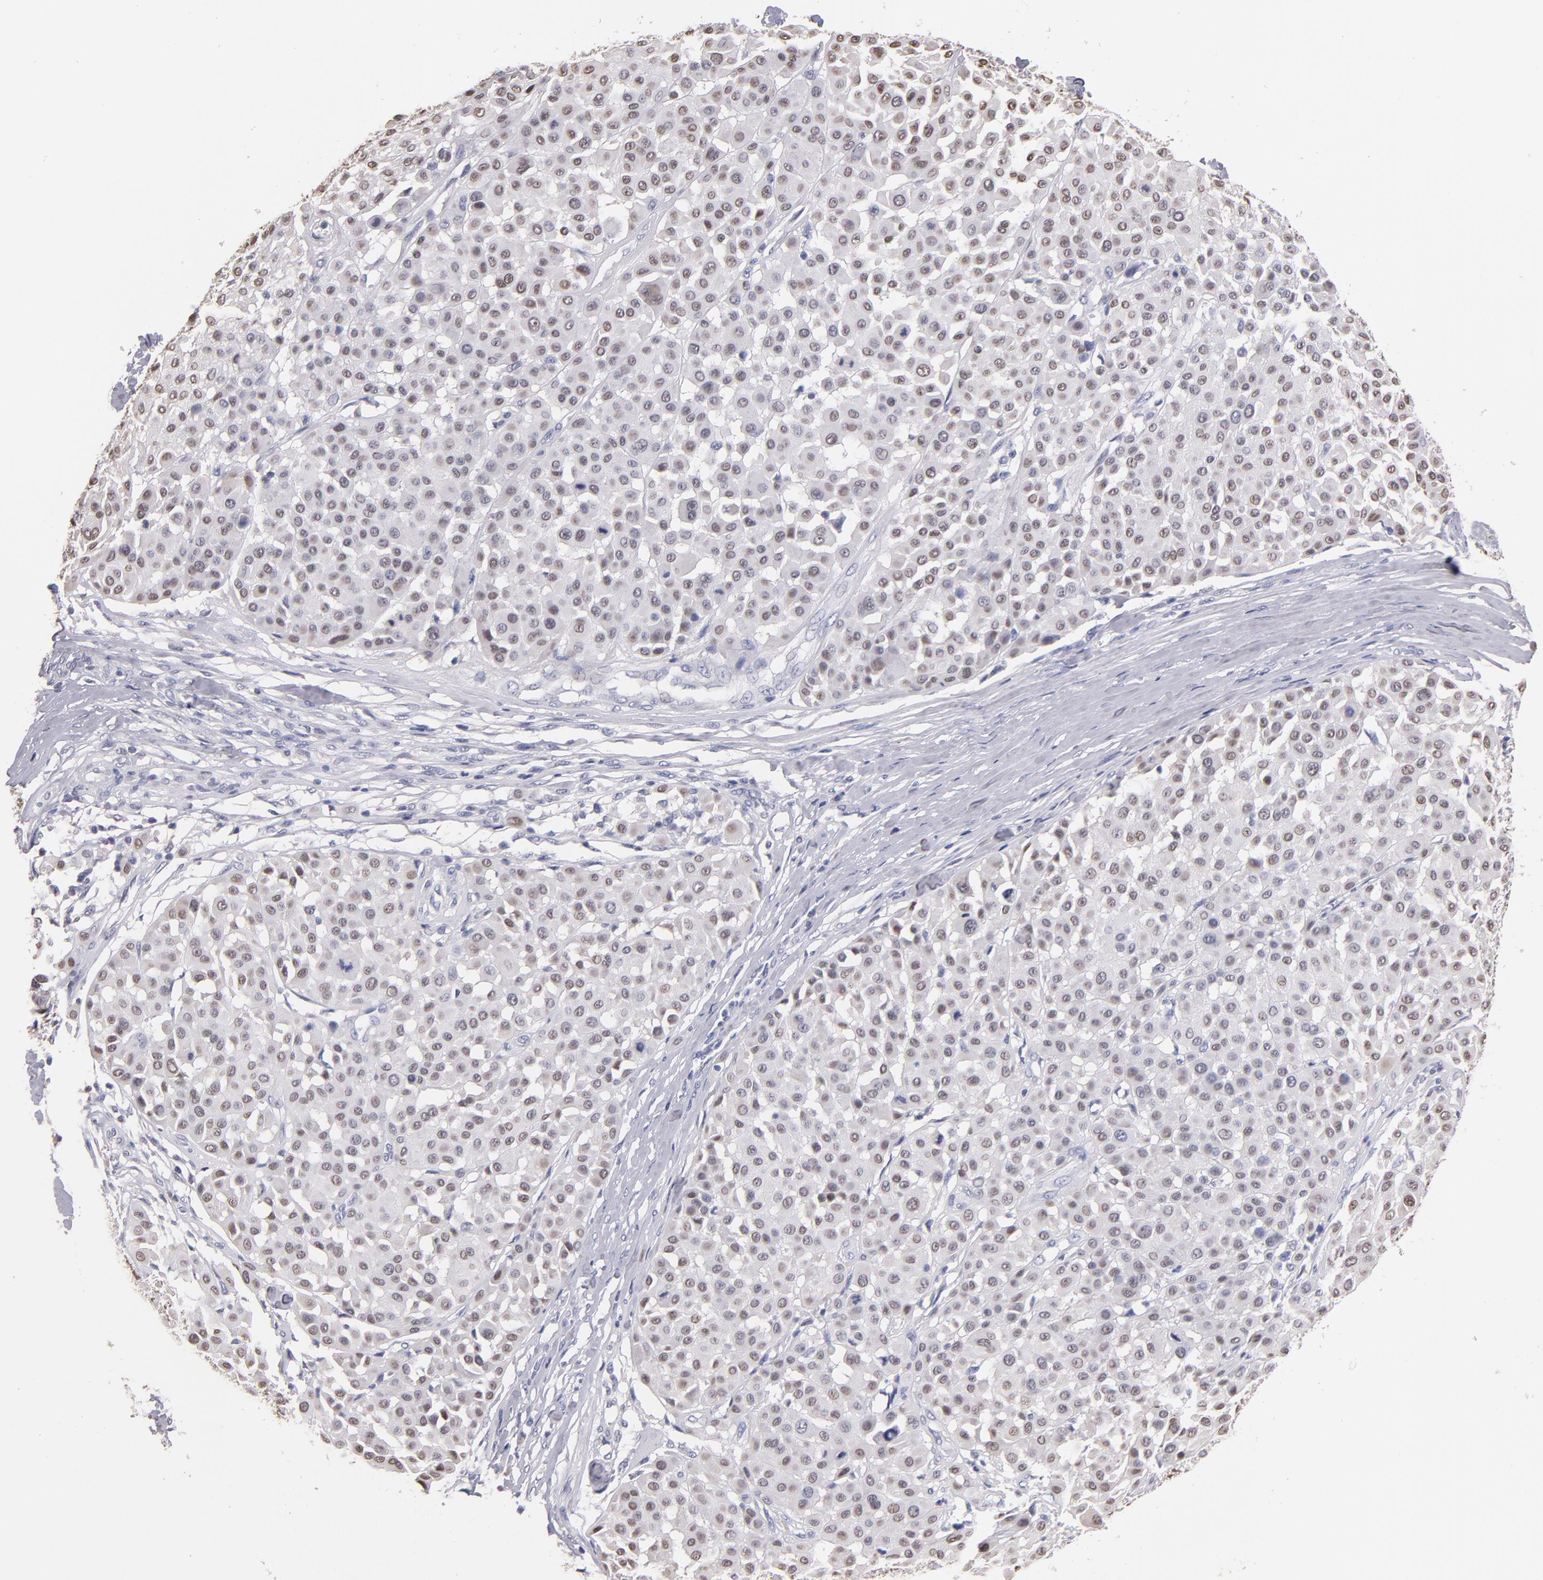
{"staining": {"intensity": "weak", "quantity": ">75%", "location": "nuclear"}, "tissue": "melanoma", "cell_type": "Tumor cells", "image_type": "cancer", "snomed": [{"axis": "morphology", "description": "Malignant melanoma, Metastatic site"}, {"axis": "topography", "description": "Soft tissue"}], "caption": "High-power microscopy captured an immunohistochemistry (IHC) histopathology image of melanoma, revealing weak nuclear staining in about >75% of tumor cells.", "gene": "SOX10", "patient": {"sex": "male", "age": 41}}